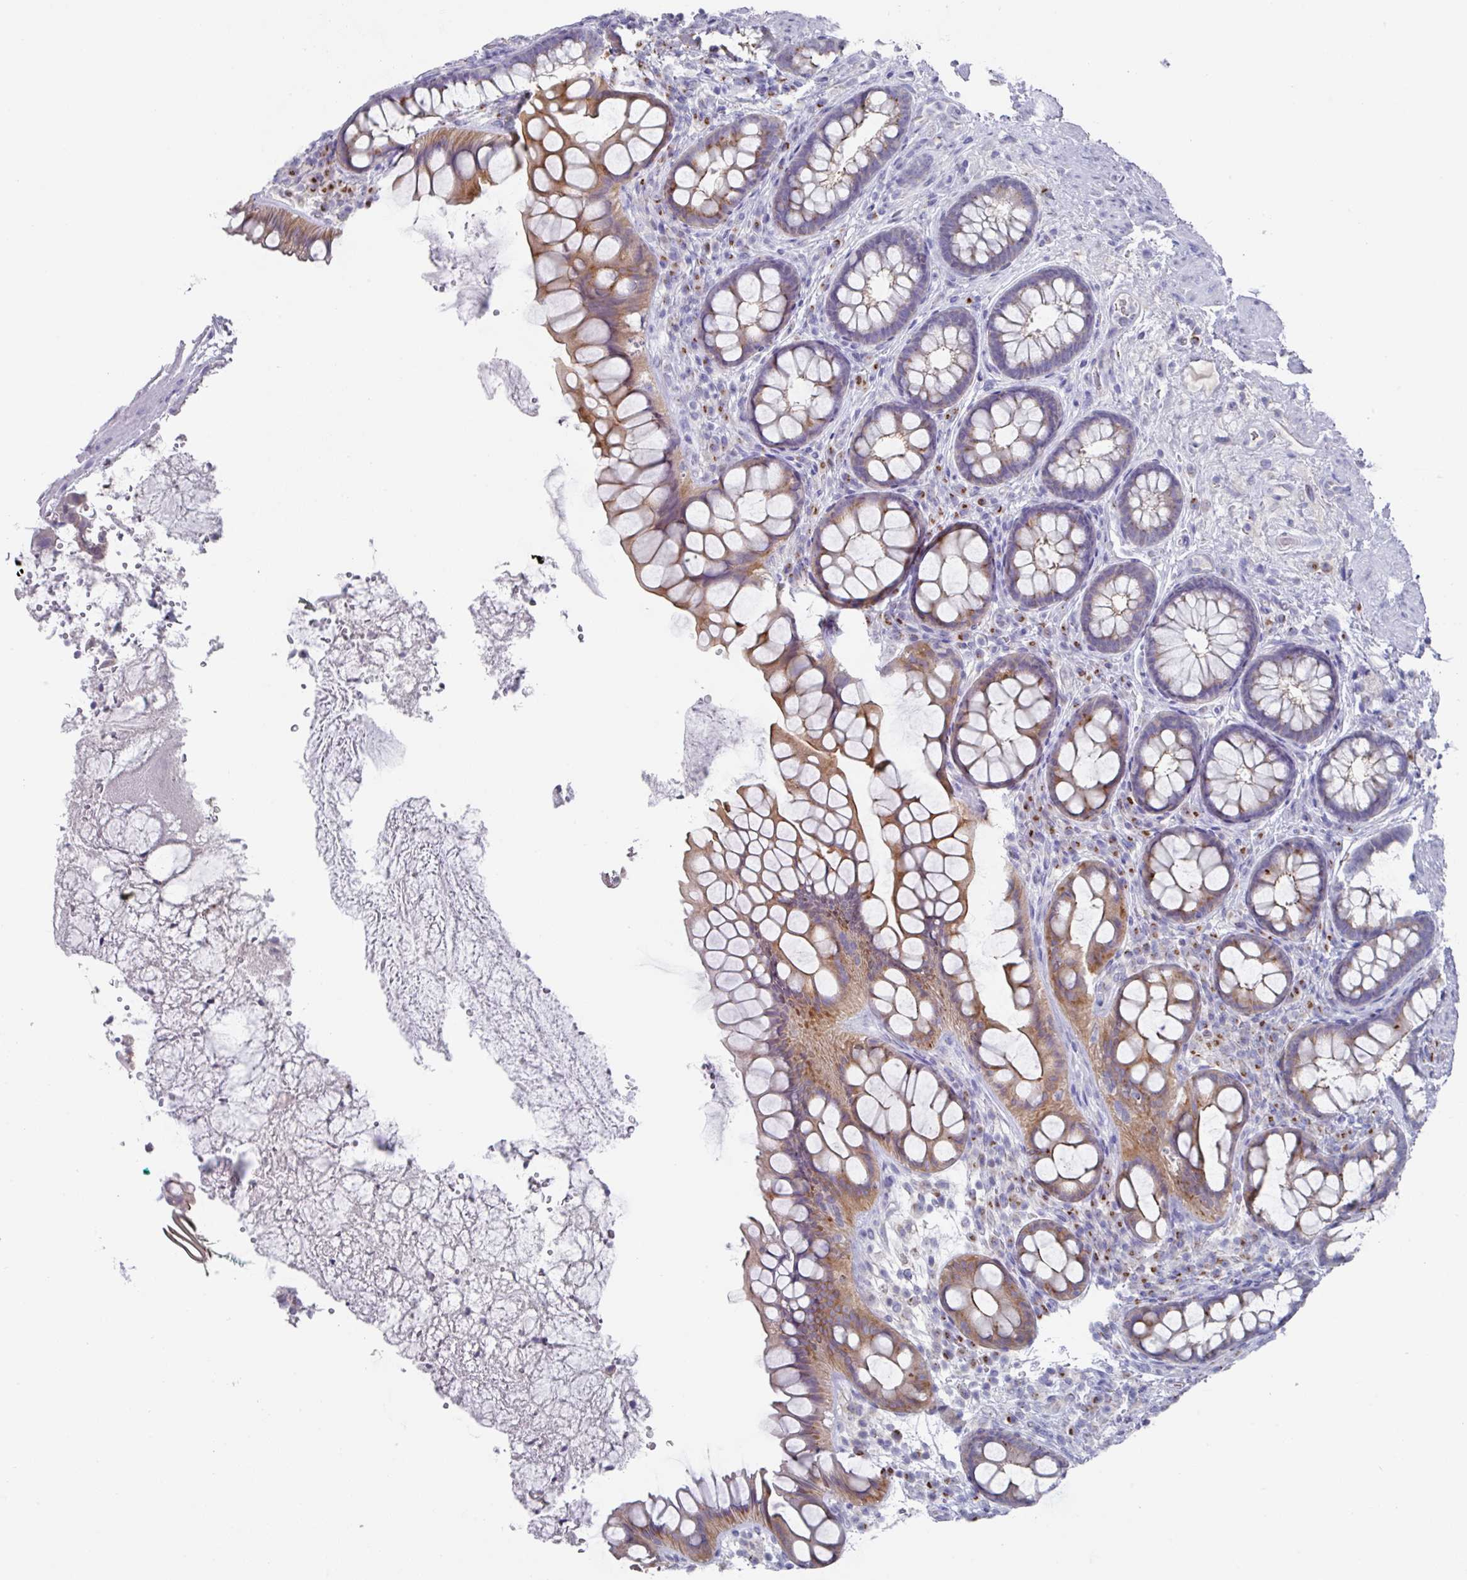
{"staining": {"intensity": "moderate", "quantity": "25%-75%", "location": "cytoplasmic/membranous"}, "tissue": "rectum", "cell_type": "Glandular cells", "image_type": "normal", "snomed": [{"axis": "morphology", "description": "Normal tissue, NOS"}, {"axis": "topography", "description": "Rectum"}, {"axis": "topography", "description": "Peripheral nerve tissue"}], "caption": "Moderate cytoplasmic/membranous expression is appreciated in approximately 25%-75% of glandular cells in benign rectum.", "gene": "VKORC1L1", "patient": {"sex": "female", "age": 69}}